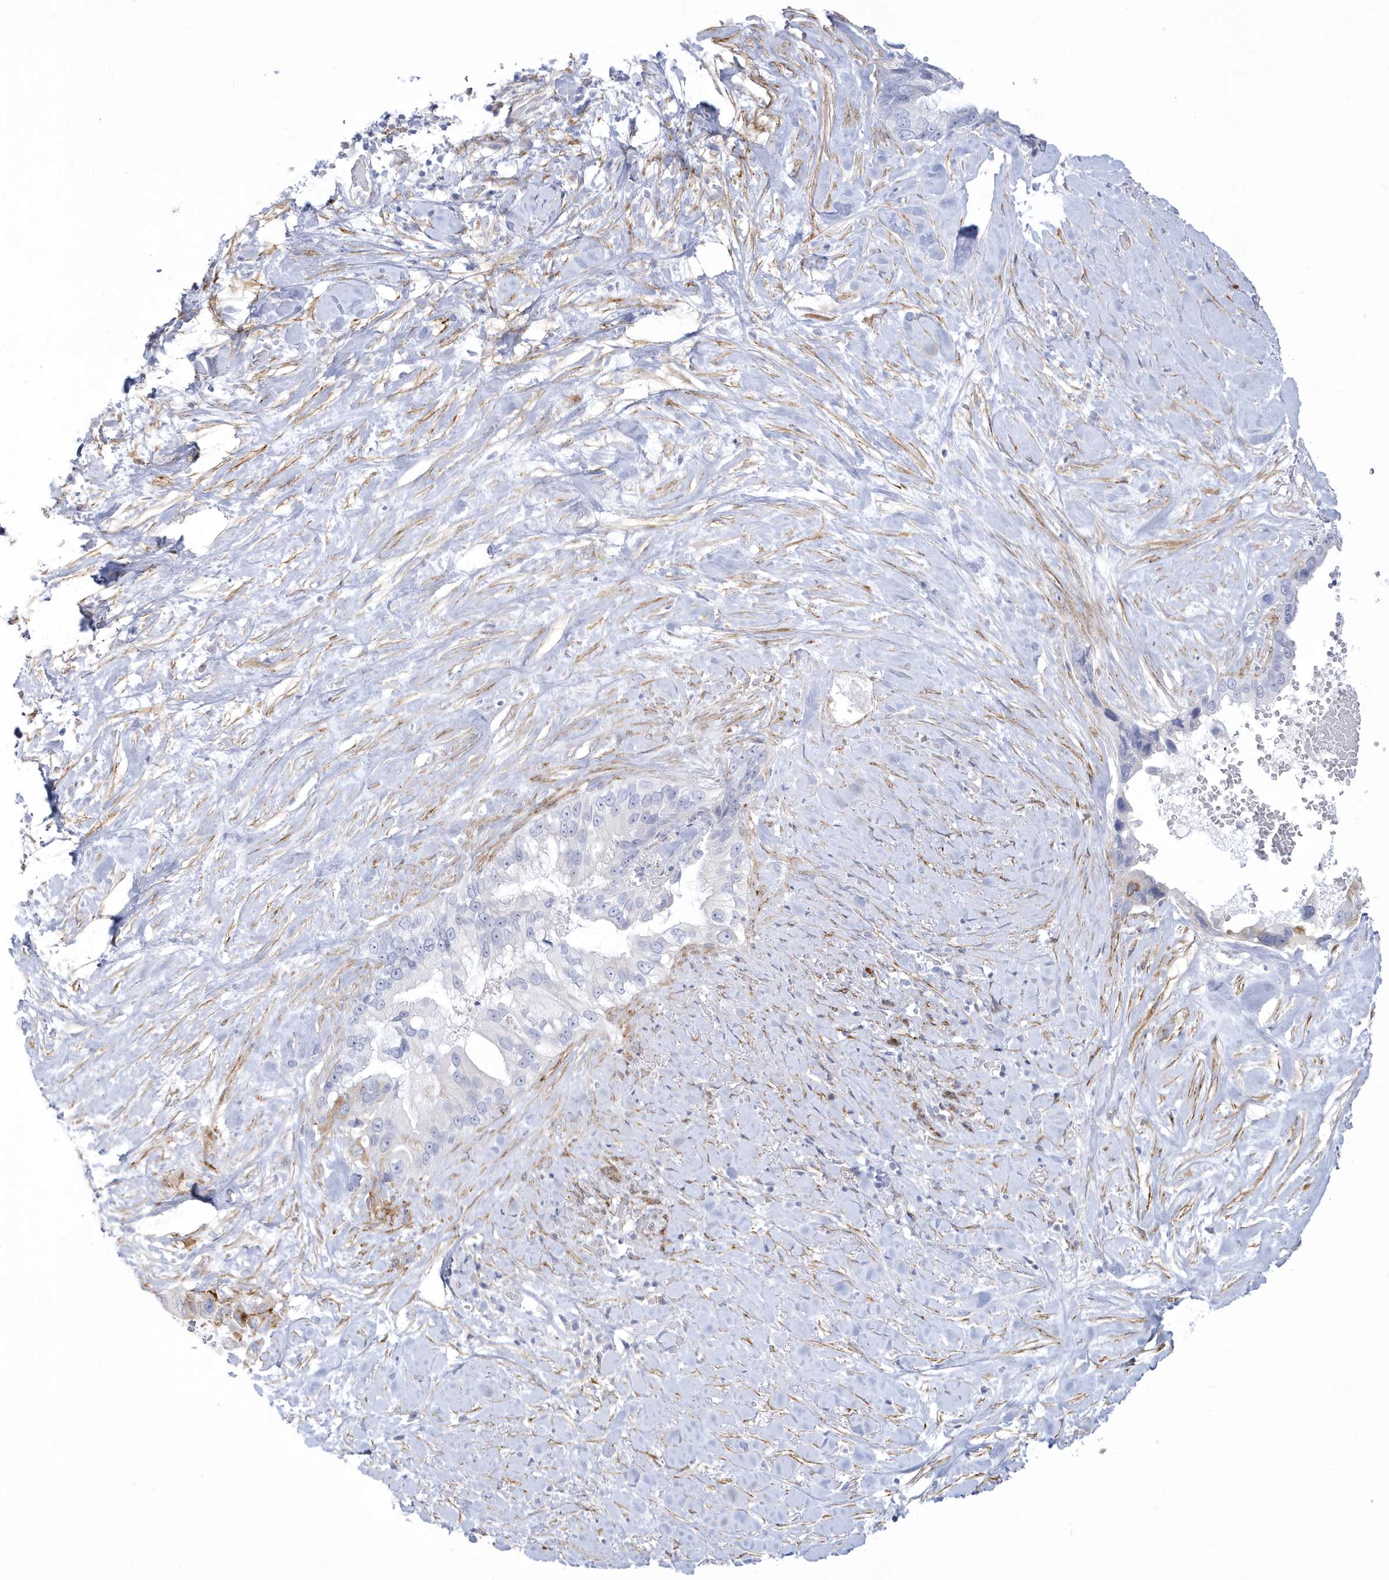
{"staining": {"intensity": "negative", "quantity": "none", "location": "none"}, "tissue": "pancreatic cancer", "cell_type": "Tumor cells", "image_type": "cancer", "snomed": [{"axis": "morphology", "description": "Inflammation, NOS"}, {"axis": "morphology", "description": "Adenocarcinoma, NOS"}, {"axis": "topography", "description": "Pancreas"}], "caption": "A micrograph of human pancreatic adenocarcinoma is negative for staining in tumor cells.", "gene": "WDR27", "patient": {"sex": "female", "age": 56}}